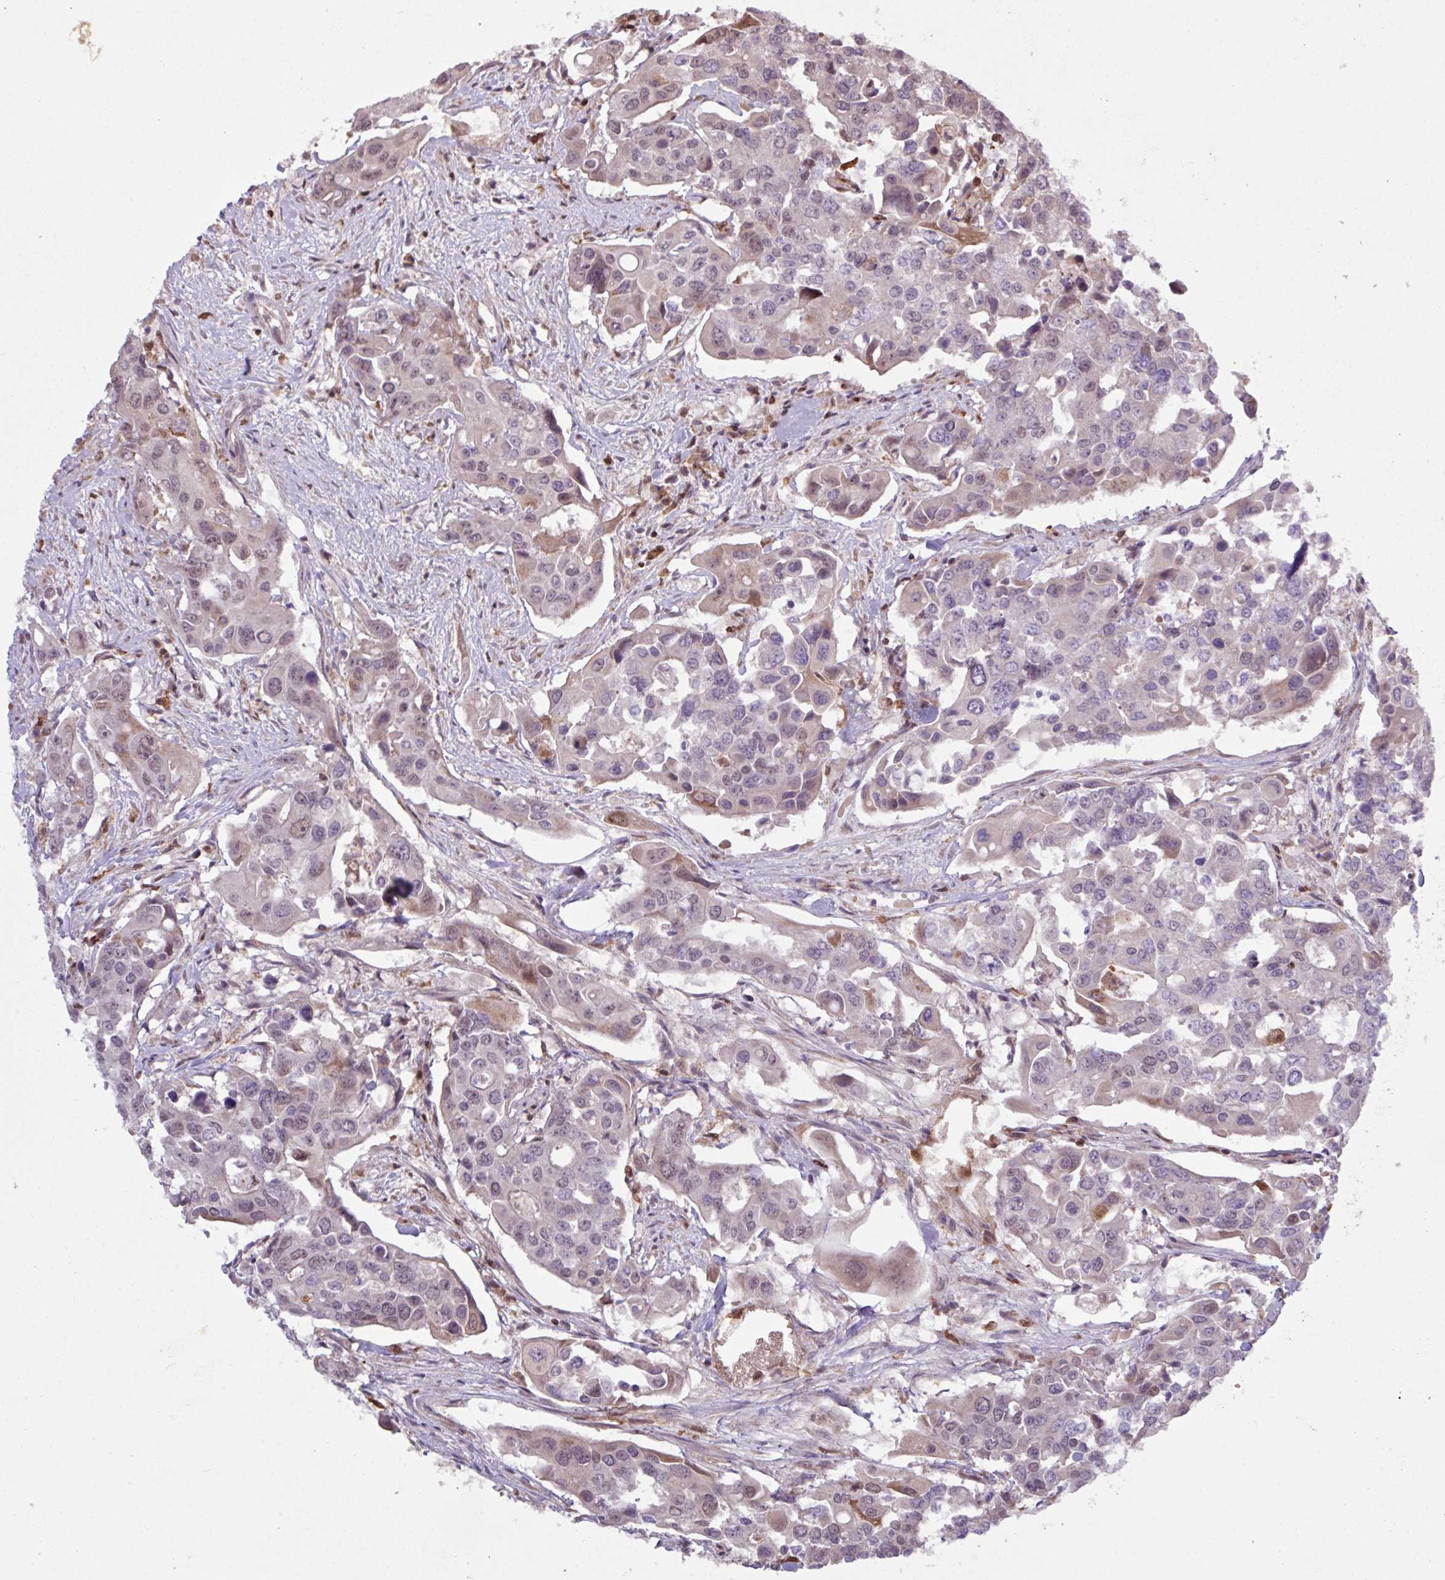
{"staining": {"intensity": "moderate", "quantity": "25%-75%", "location": "nuclear"}, "tissue": "colorectal cancer", "cell_type": "Tumor cells", "image_type": "cancer", "snomed": [{"axis": "morphology", "description": "Adenocarcinoma, NOS"}, {"axis": "topography", "description": "Colon"}], "caption": "Immunohistochemistry (IHC) (DAB (3,3'-diaminobenzidine)) staining of colorectal adenocarcinoma shows moderate nuclear protein positivity in approximately 25%-75% of tumor cells.", "gene": "GON7", "patient": {"sex": "male", "age": 77}}